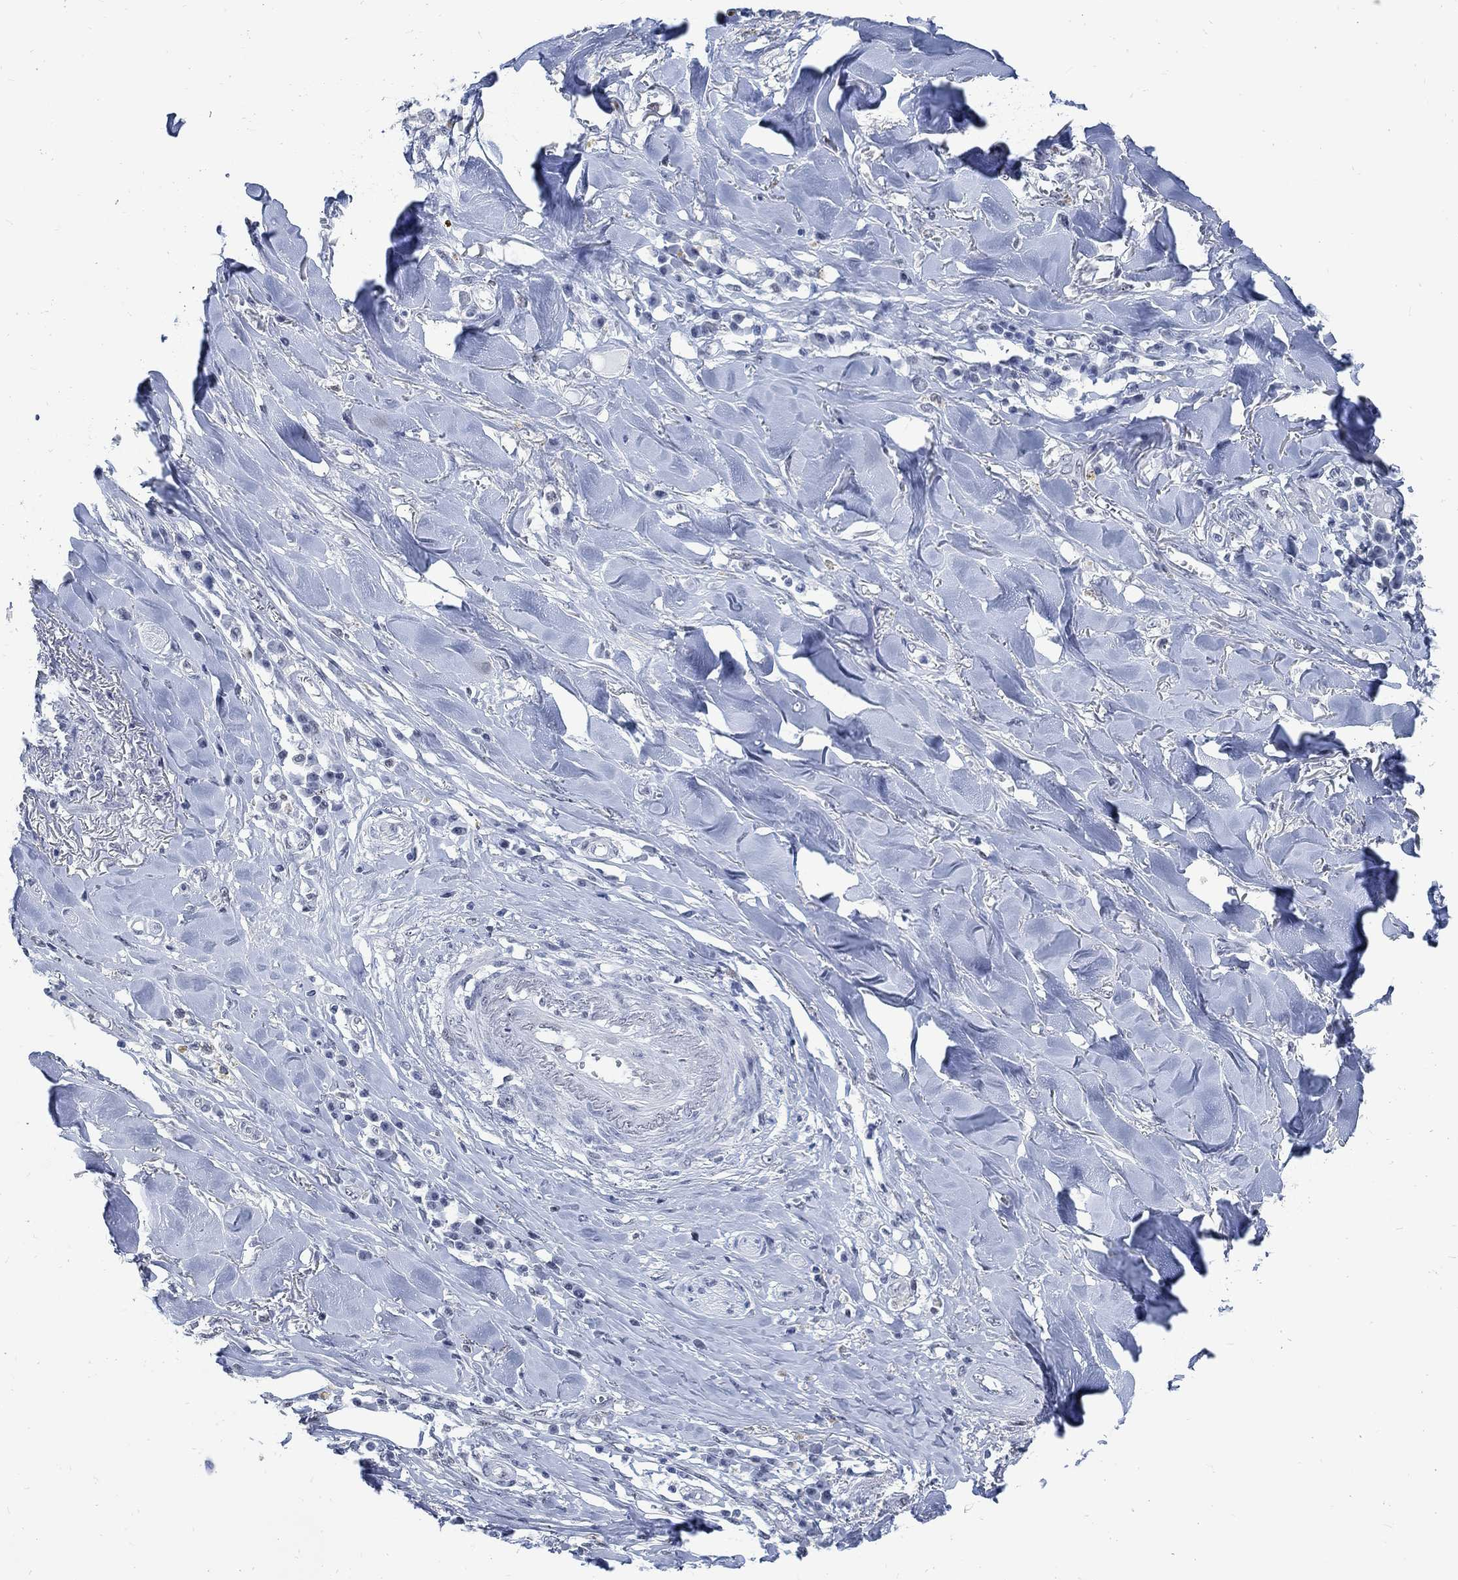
{"staining": {"intensity": "weak", "quantity": "<25%", "location": "cytoplasmic/membranous,nuclear"}, "tissue": "skin cancer", "cell_type": "Tumor cells", "image_type": "cancer", "snomed": [{"axis": "morphology", "description": "Squamous cell carcinoma, NOS"}, {"axis": "topography", "description": "Skin"}], "caption": "IHC of human skin cancer reveals no expression in tumor cells.", "gene": "DLK1", "patient": {"sex": "male", "age": 82}}